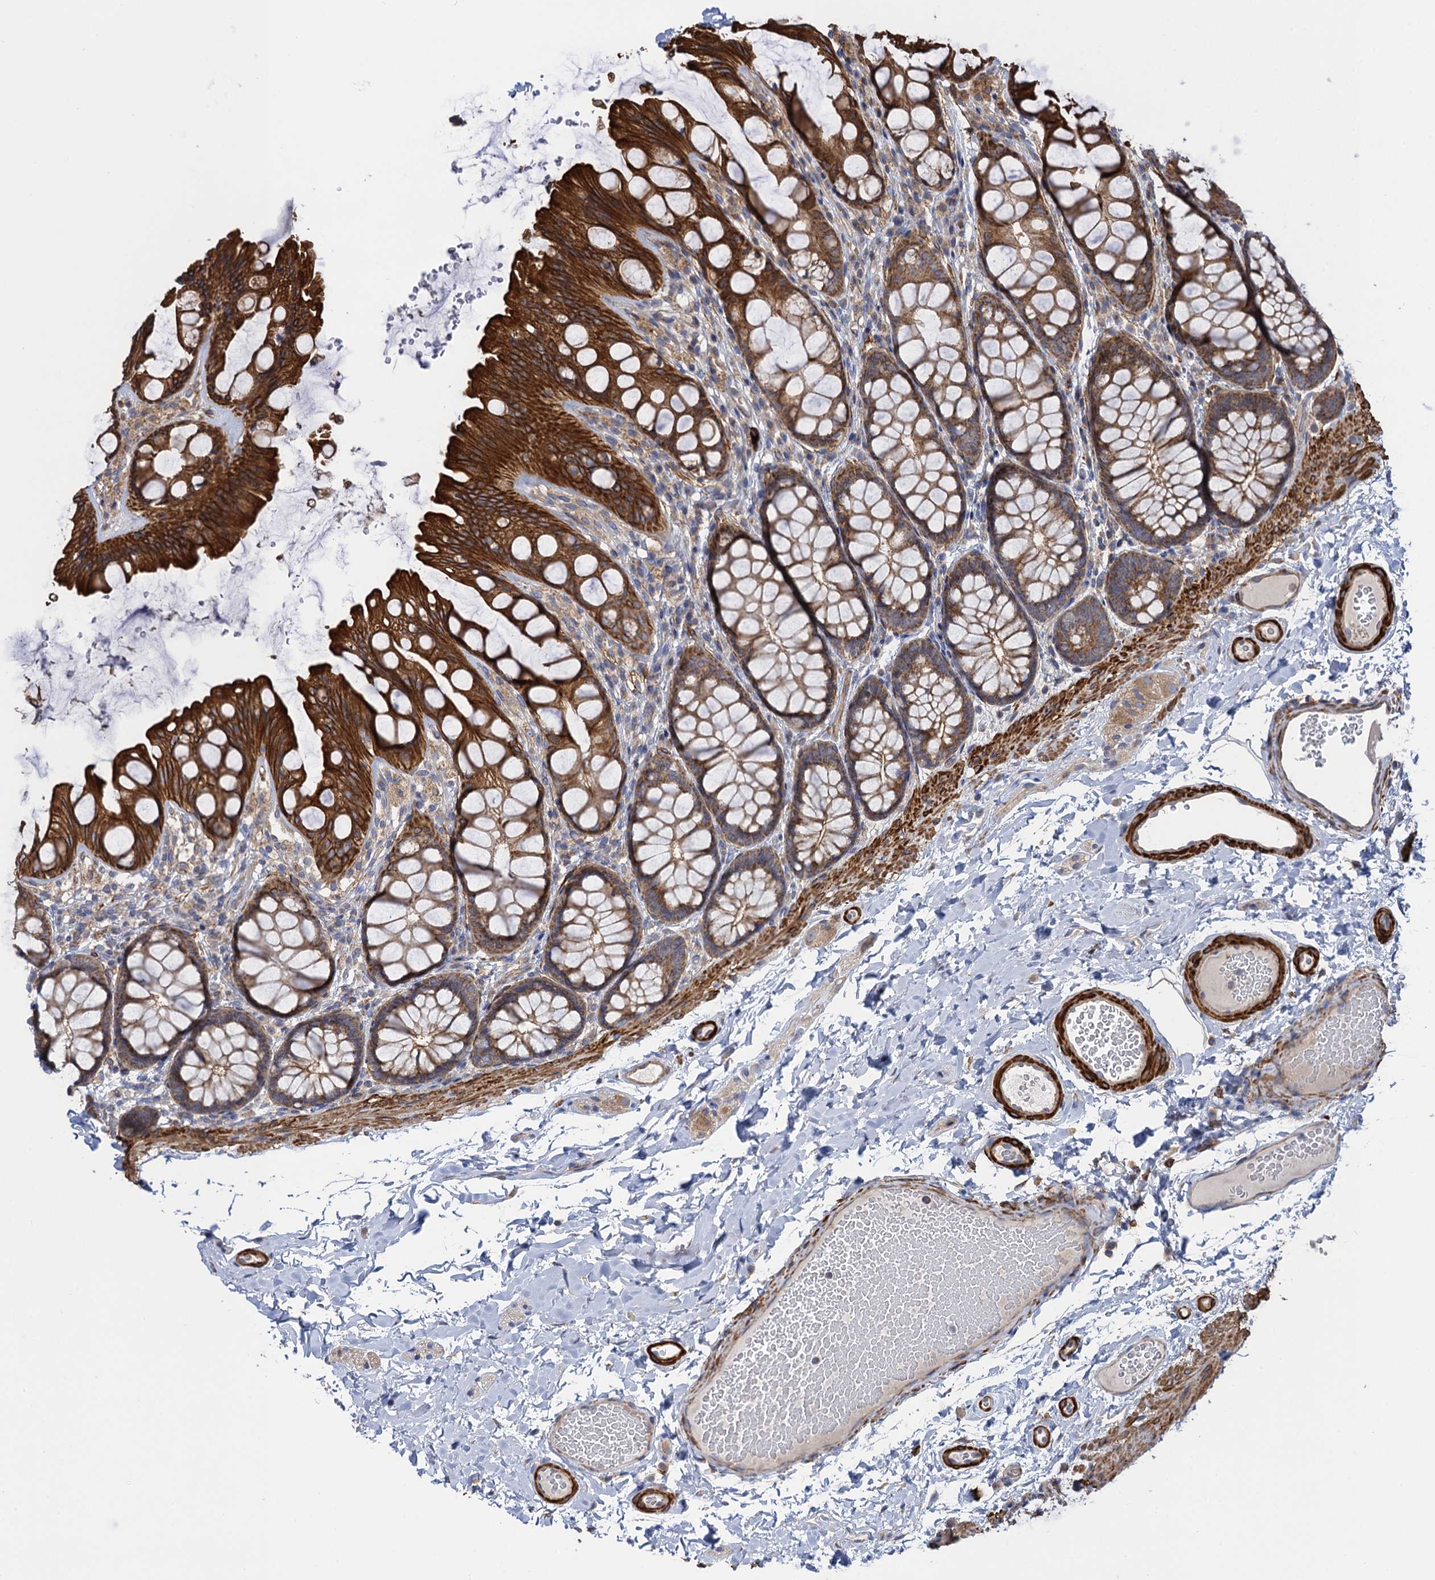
{"staining": {"intensity": "weak", "quantity": ">75%", "location": "cytoplasmic/membranous"}, "tissue": "colon", "cell_type": "Endothelial cells", "image_type": "normal", "snomed": [{"axis": "morphology", "description": "Normal tissue, NOS"}, {"axis": "topography", "description": "Colon"}], "caption": "Colon stained with IHC exhibits weak cytoplasmic/membranous positivity in approximately >75% of endothelial cells.", "gene": "WDR88", "patient": {"sex": "male", "age": 47}}